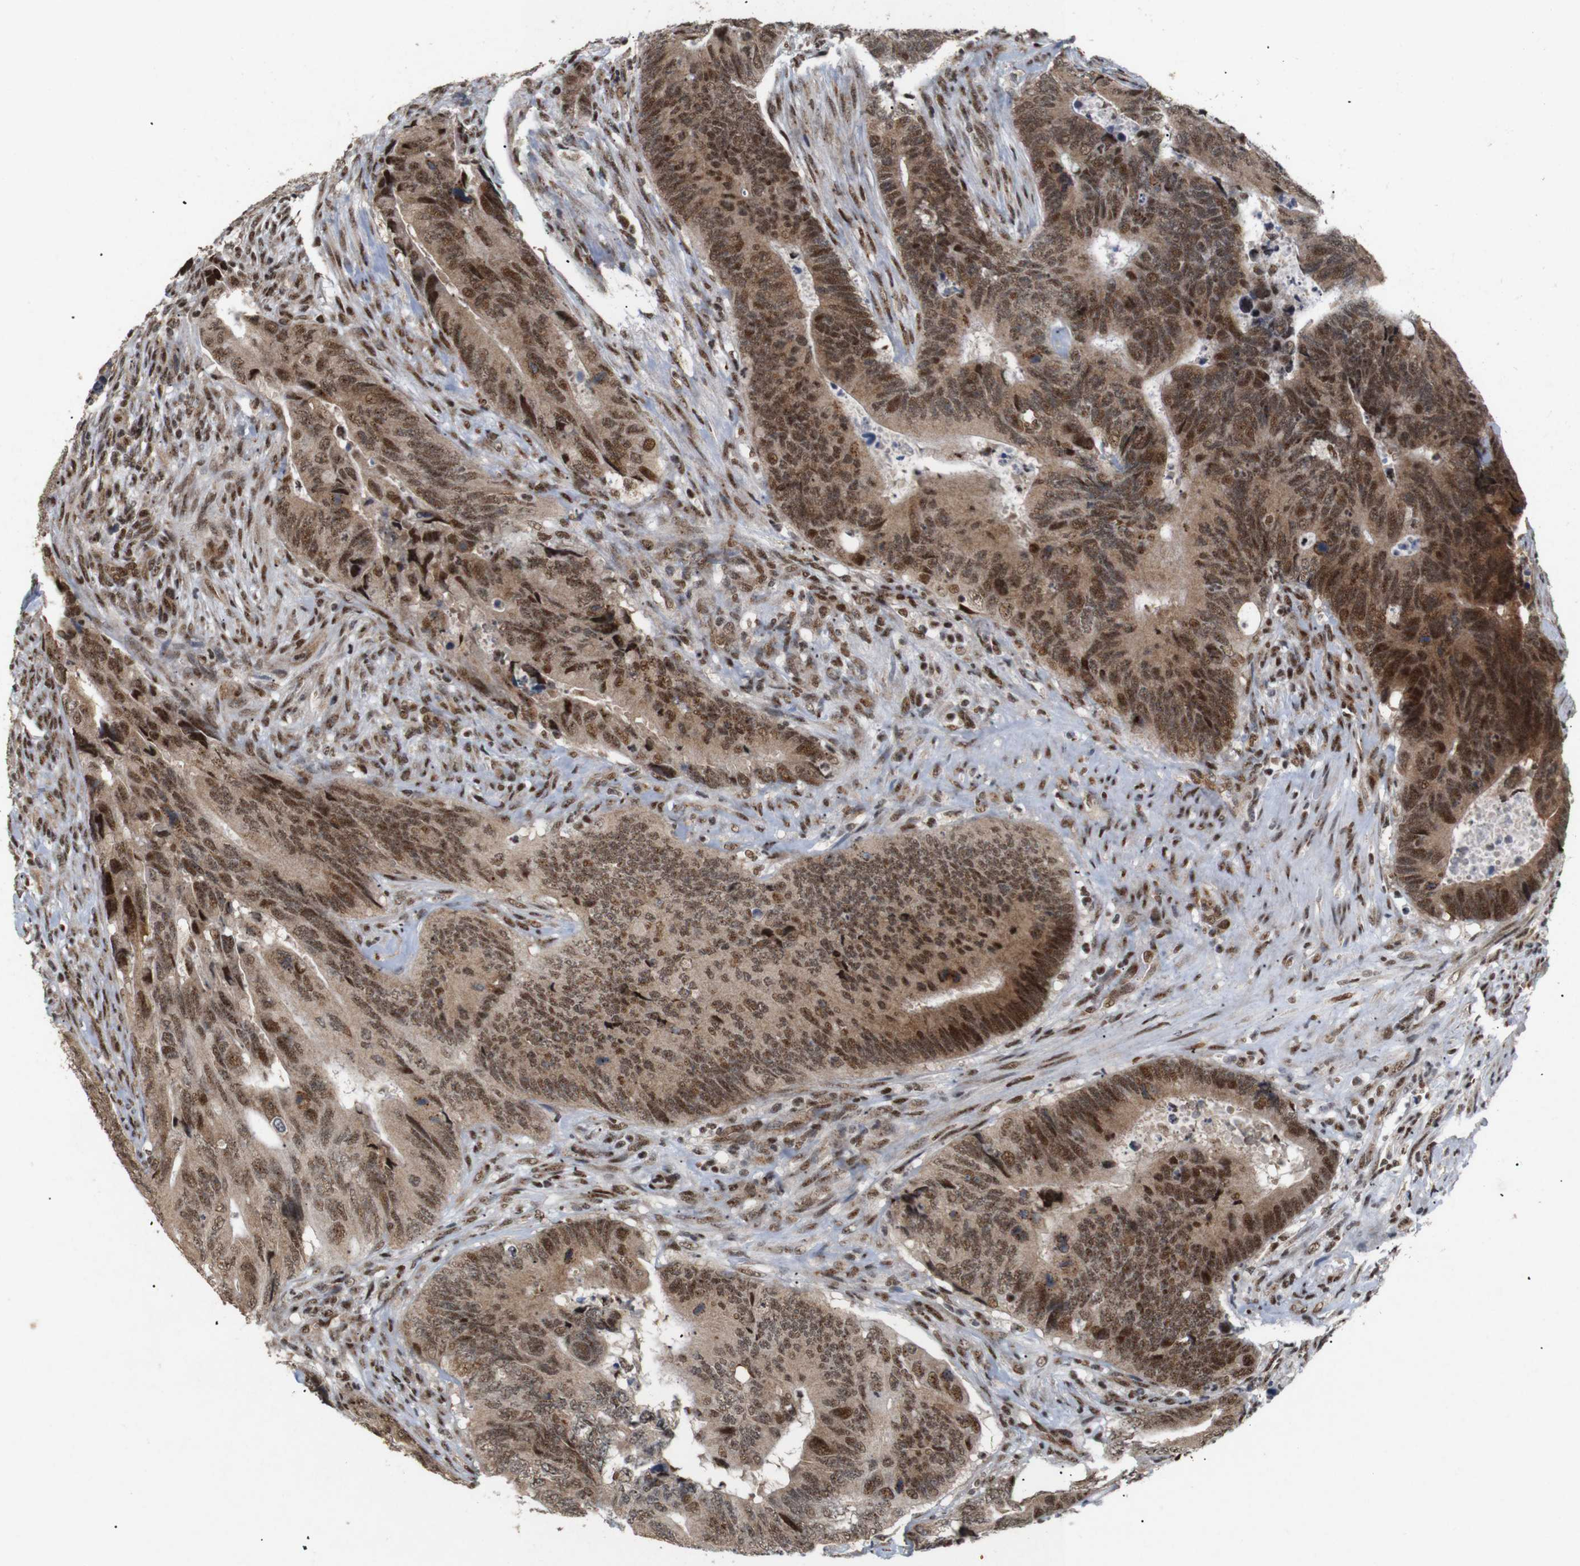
{"staining": {"intensity": "moderate", "quantity": ">75%", "location": "cytoplasmic/membranous,nuclear"}, "tissue": "colorectal cancer", "cell_type": "Tumor cells", "image_type": "cancer", "snomed": [{"axis": "morphology", "description": "Normal tissue, NOS"}, {"axis": "morphology", "description": "Adenocarcinoma, NOS"}, {"axis": "topography", "description": "Colon"}], "caption": "Human colorectal cancer (adenocarcinoma) stained with a brown dye displays moderate cytoplasmic/membranous and nuclear positive expression in approximately >75% of tumor cells.", "gene": "PYM1", "patient": {"sex": "male", "age": 56}}